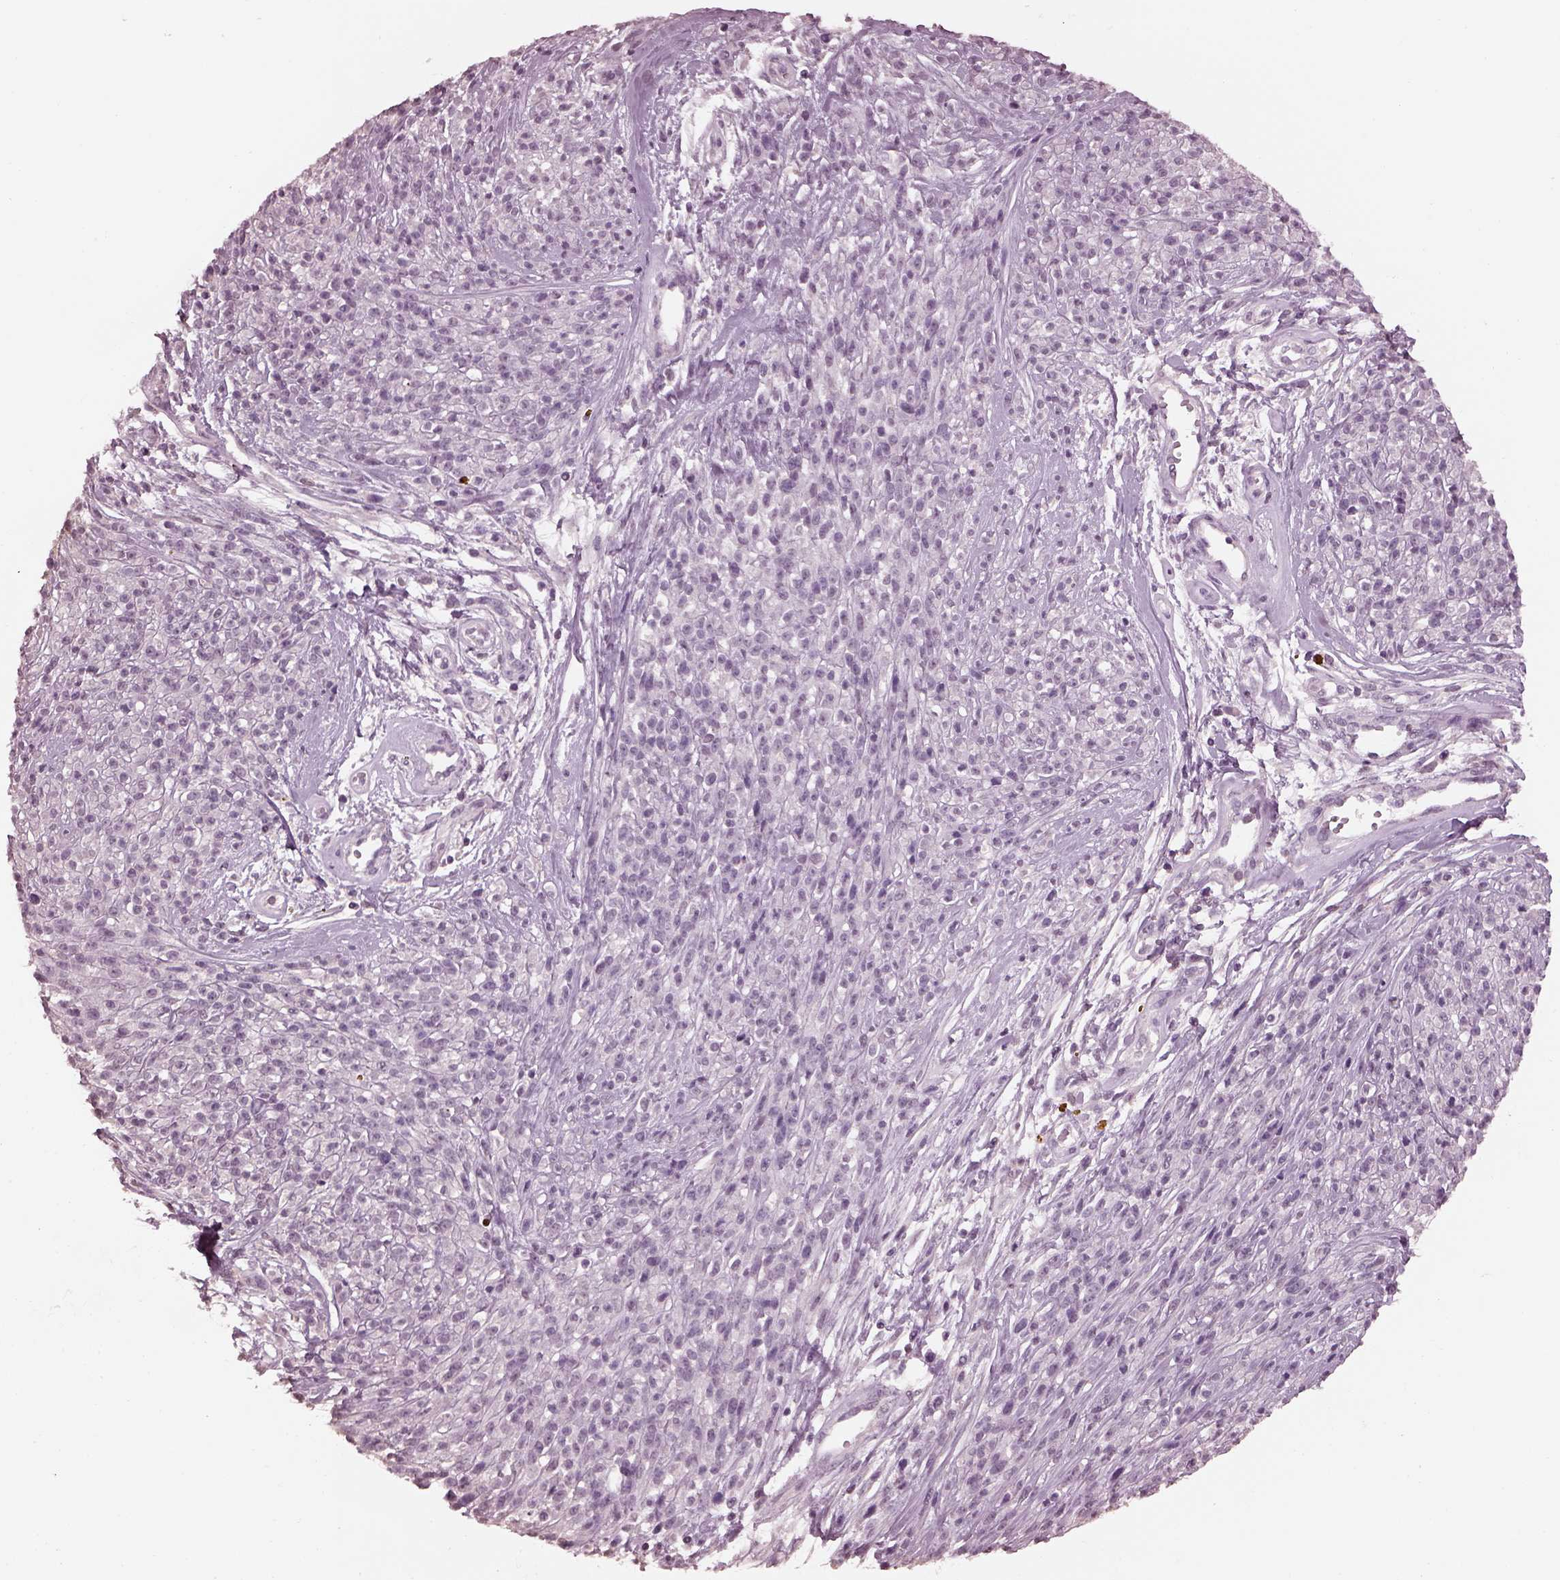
{"staining": {"intensity": "negative", "quantity": "none", "location": "none"}, "tissue": "melanoma", "cell_type": "Tumor cells", "image_type": "cancer", "snomed": [{"axis": "morphology", "description": "Malignant melanoma, NOS"}, {"axis": "topography", "description": "Skin"}, {"axis": "topography", "description": "Skin of trunk"}], "caption": "DAB (3,3'-diaminobenzidine) immunohistochemical staining of human malignant melanoma reveals no significant expression in tumor cells.", "gene": "TSKS", "patient": {"sex": "male", "age": 74}}